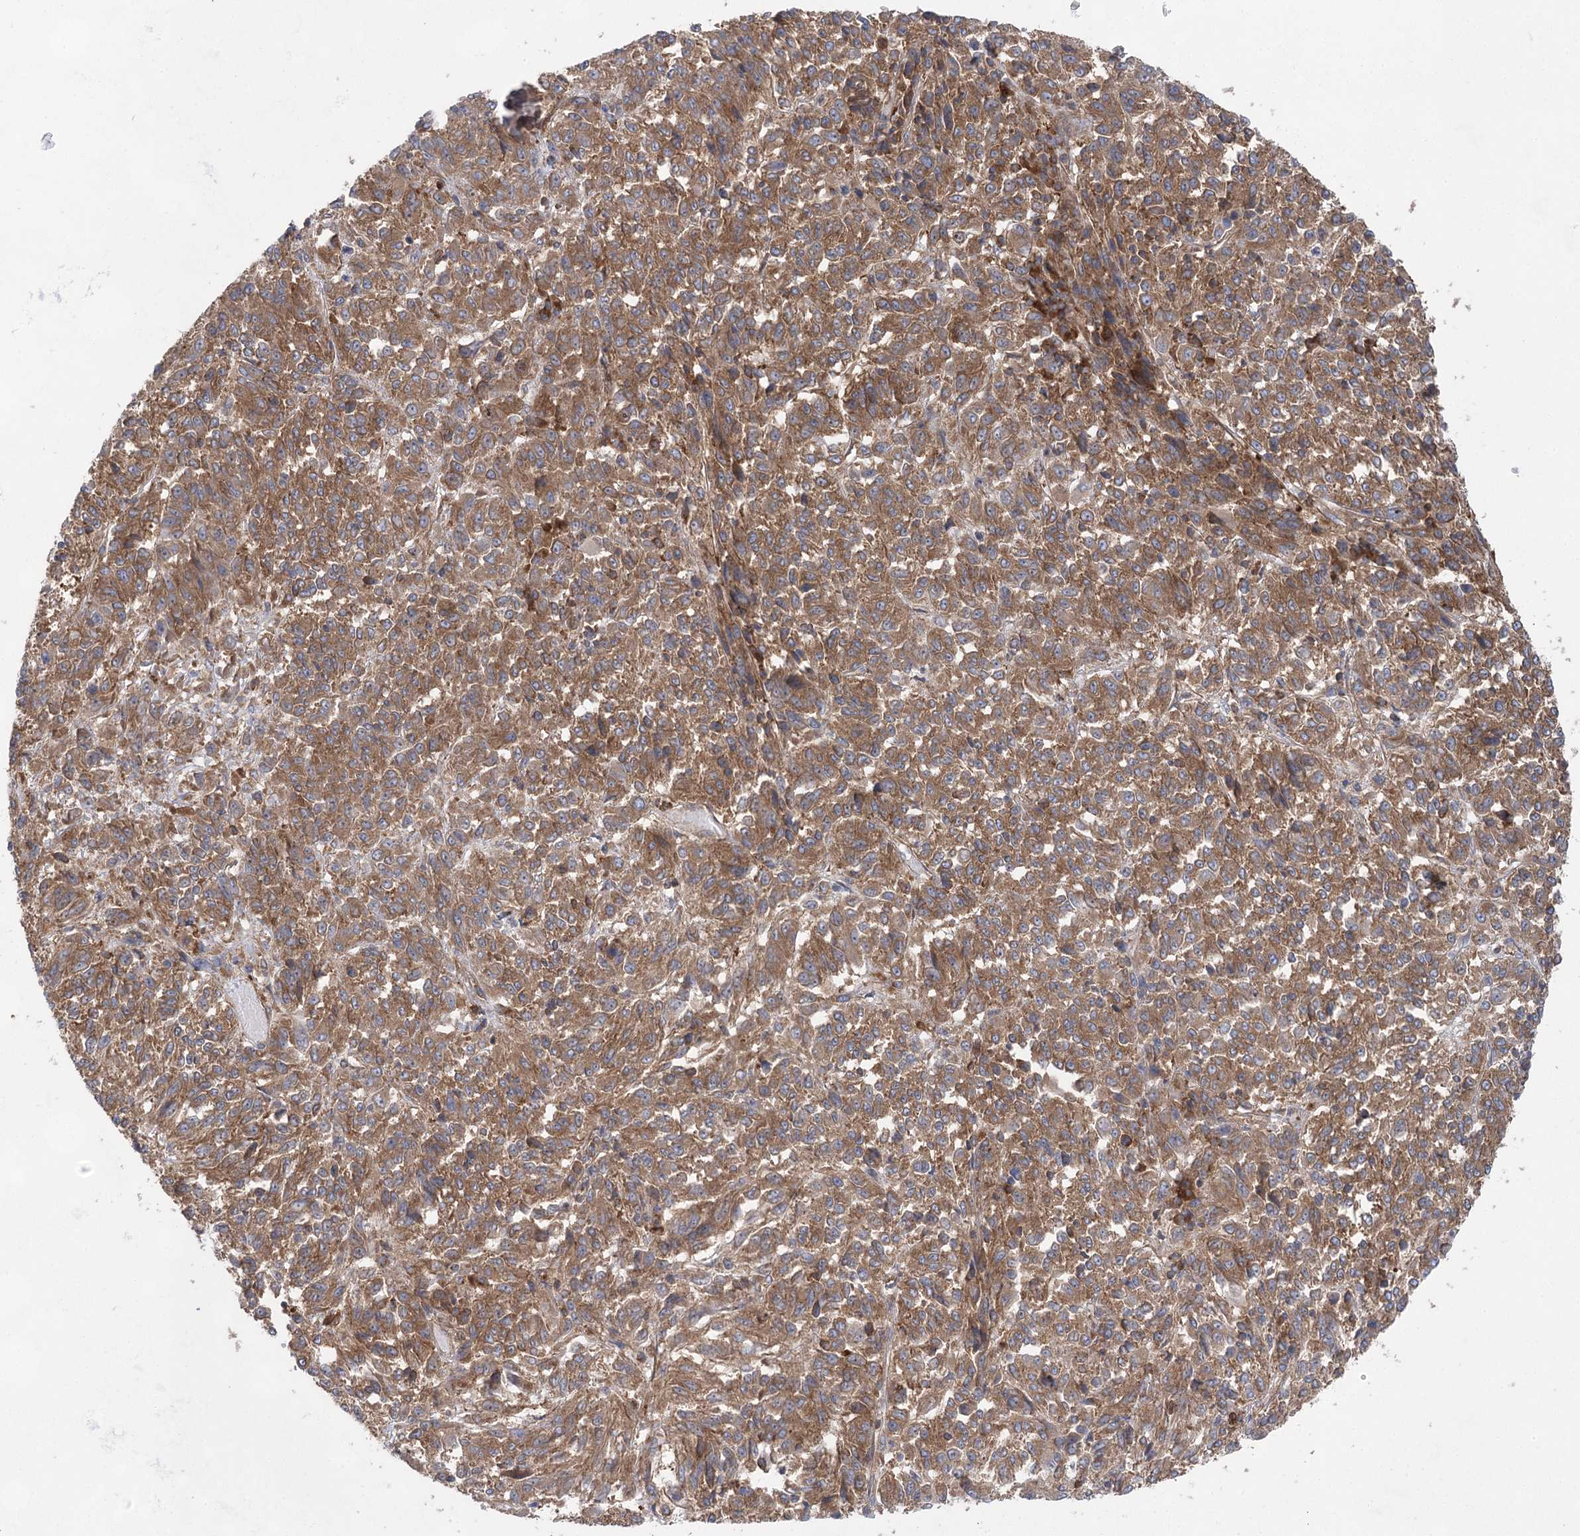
{"staining": {"intensity": "moderate", "quantity": ">75%", "location": "cytoplasmic/membranous"}, "tissue": "melanoma", "cell_type": "Tumor cells", "image_type": "cancer", "snomed": [{"axis": "morphology", "description": "Malignant melanoma, Metastatic site"}, {"axis": "topography", "description": "Lung"}], "caption": "IHC micrograph of melanoma stained for a protein (brown), which demonstrates medium levels of moderate cytoplasmic/membranous staining in about >75% of tumor cells.", "gene": "EIF3A", "patient": {"sex": "male", "age": 64}}